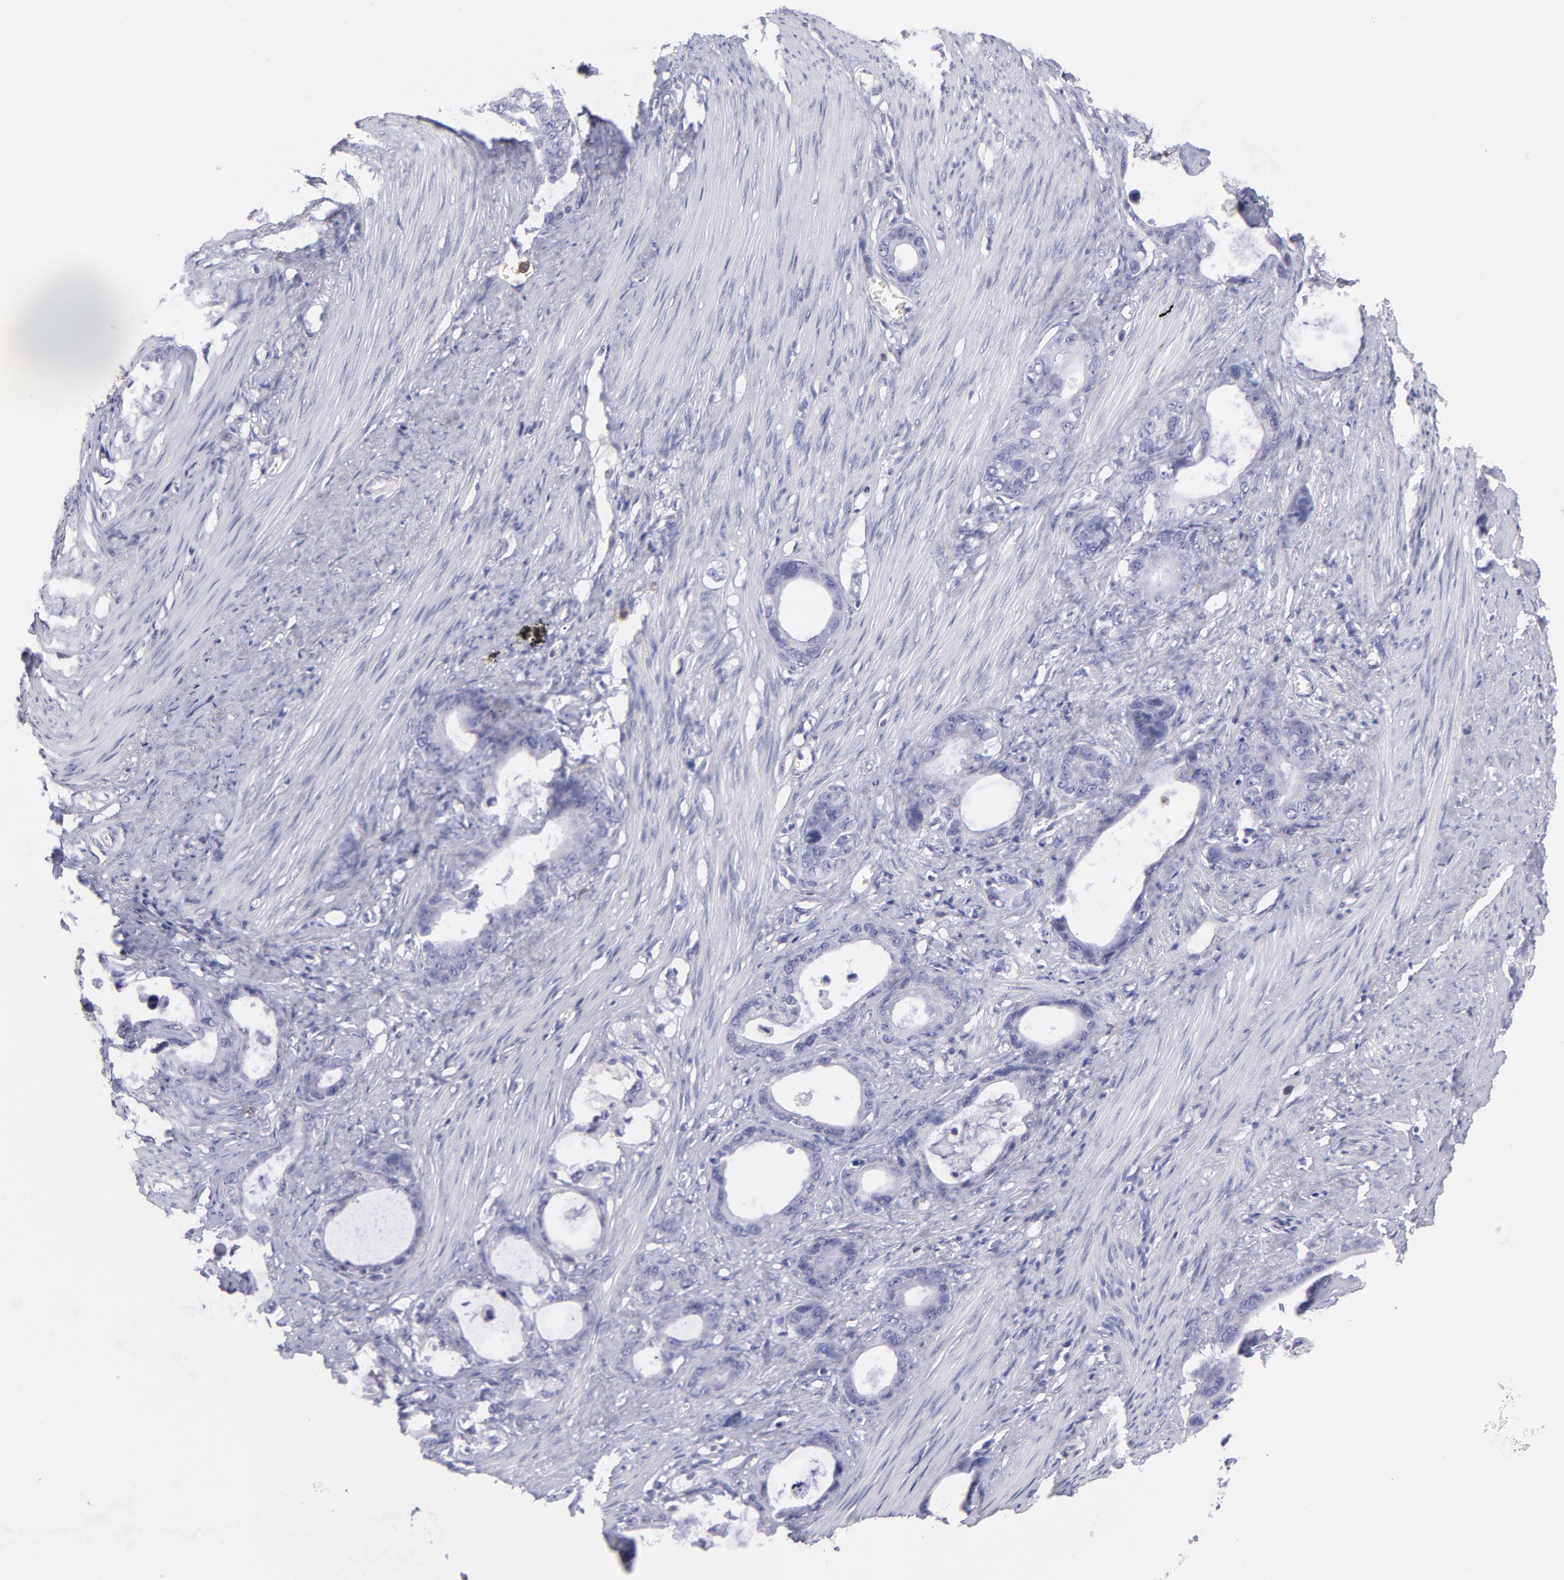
{"staining": {"intensity": "negative", "quantity": "none", "location": "none"}, "tissue": "stomach cancer", "cell_type": "Tumor cells", "image_type": "cancer", "snomed": [{"axis": "morphology", "description": "Adenocarcinoma, NOS"}, {"axis": "topography", "description": "Stomach"}], "caption": "Tumor cells are negative for protein expression in human stomach adenocarcinoma.", "gene": "LTB4R", "patient": {"sex": "female", "age": 75}}